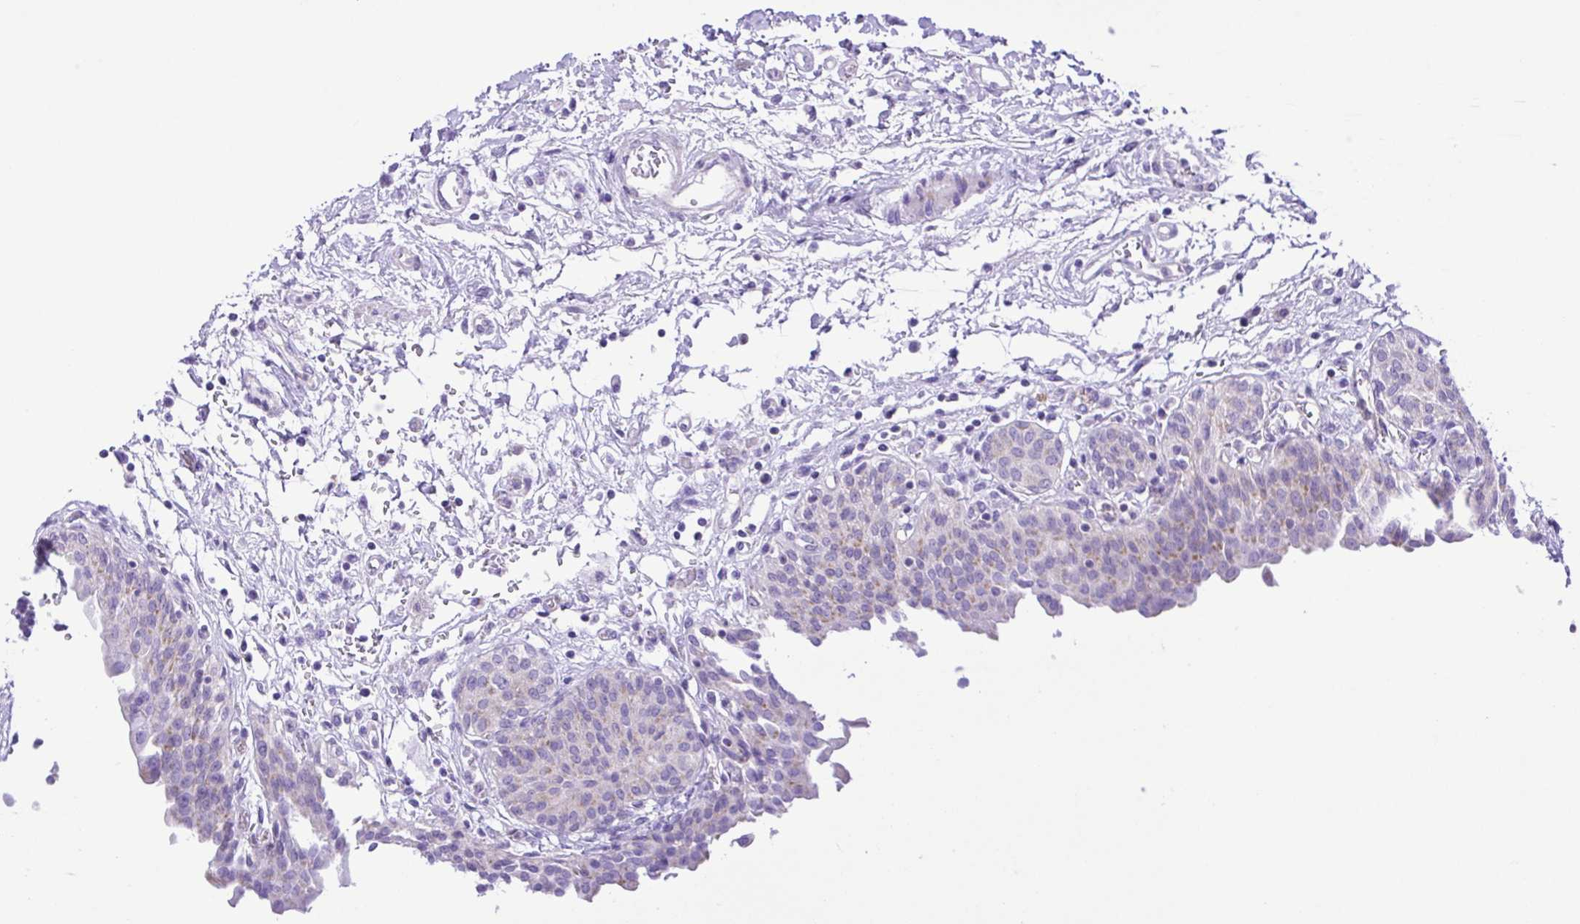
{"staining": {"intensity": "weak", "quantity": "<25%", "location": "cytoplasmic/membranous"}, "tissue": "urinary bladder", "cell_type": "Urothelial cells", "image_type": "normal", "snomed": [{"axis": "morphology", "description": "Normal tissue, NOS"}, {"axis": "topography", "description": "Urinary bladder"}], "caption": "Human urinary bladder stained for a protein using IHC reveals no positivity in urothelial cells.", "gene": "SYT1", "patient": {"sex": "male", "age": 68}}